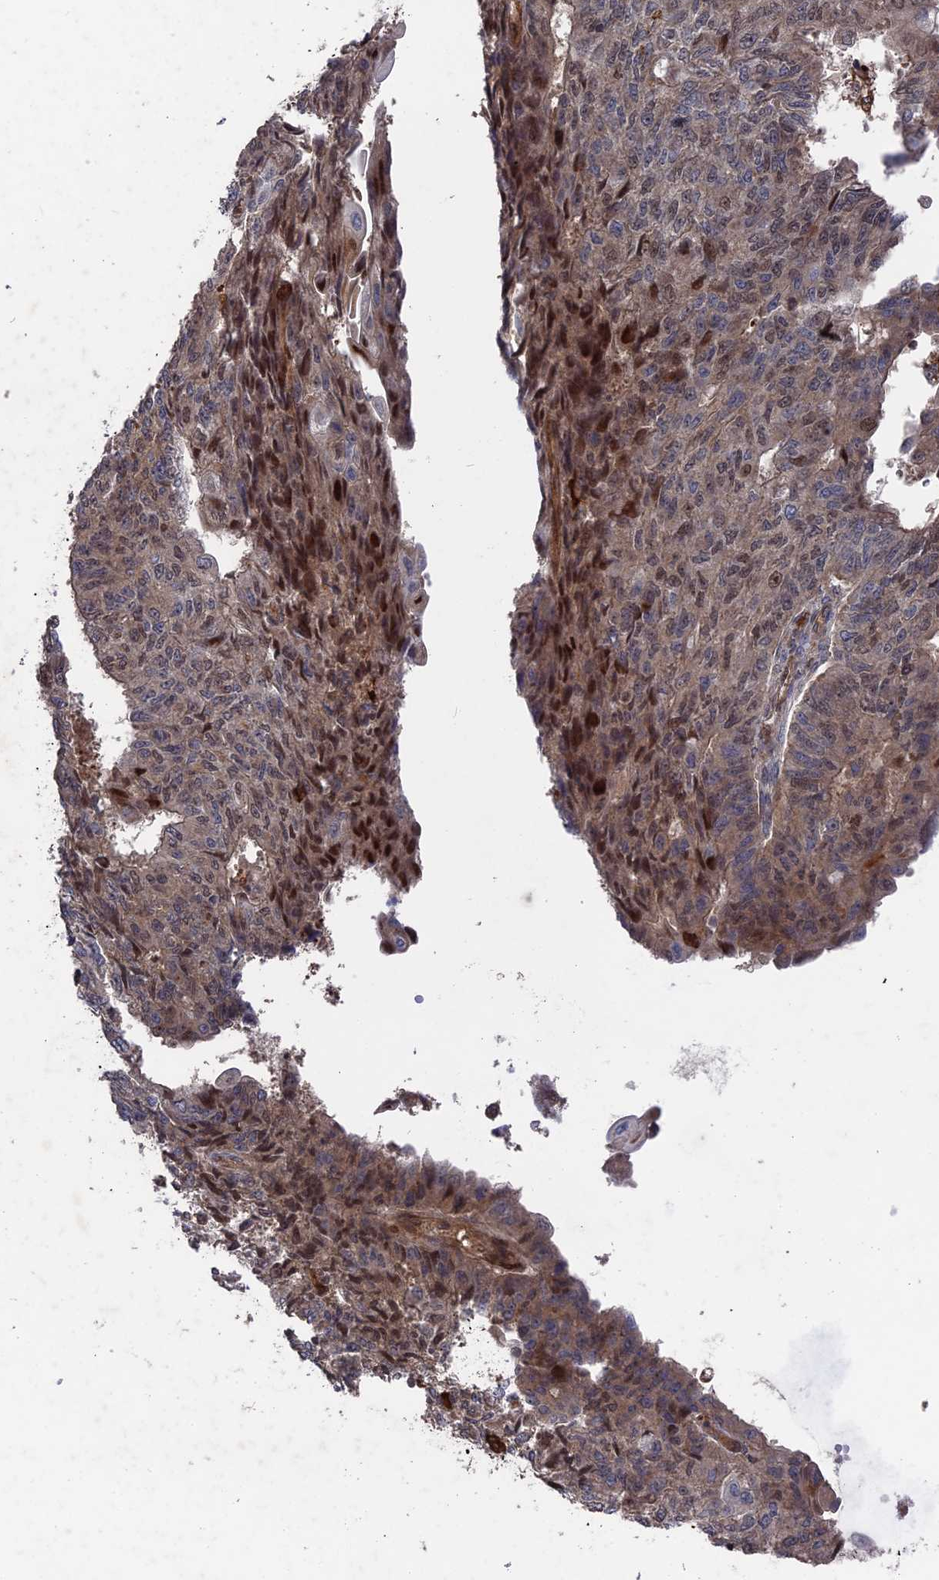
{"staining": {"intensity": "weak", "quantity": "<25%", "location": "cytoplasmic/membranous"}, "tissue": "endometrial cancer", "cell_type": "Tumor cells", "image_type": "cancer", "snomed": [{"axis": "morphology", "description": "Adenocarcinoma, NOS"}, {"axis": "topography", "description": "Endometrium"}], "caption": "High magnification brightfield microscopy of endometrial cancer stained with DAB (3,3'-diaminobenzidine) (brown) and counterstained with hematoxylin (blue): tumor cells show no significant expression. Nuclei are stained in blue.", "gene": "DEF8", "patient": {"sex": "female", "age": 32}}